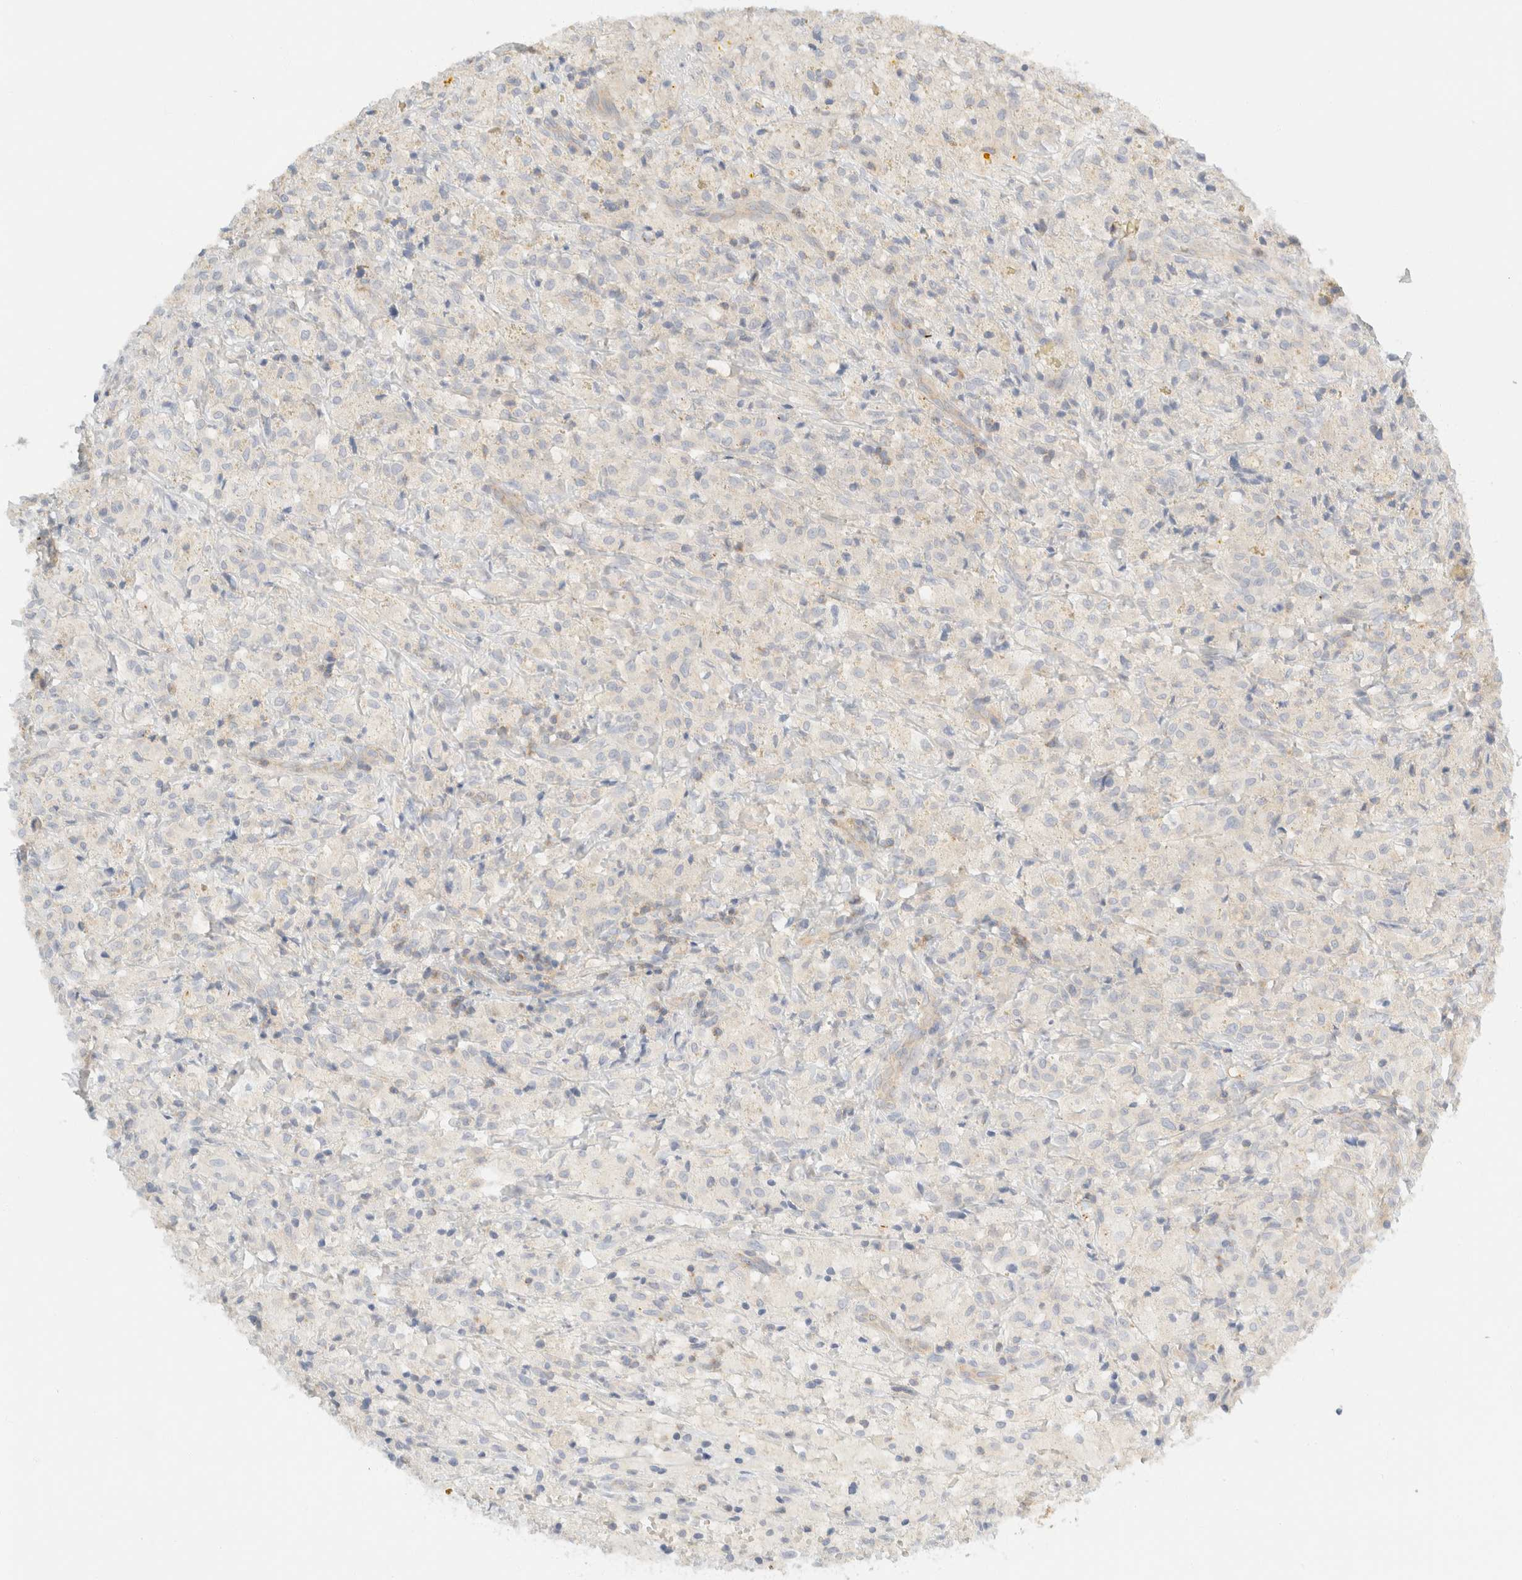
{"staining": {"intensity": "negative", "quantity": "none", "location": "none"}, "tissue": "testis cancer", "cell_type": "Tumor cells", "image_type": "cancer", "snomed": [{"axis": "morphology", "description": "Carcinoma, Embryonal, NOS"}, {"axis": "topography", "description": "Testis"}], "caption": "DAB immunohistochemical staining of testis embryonal carcinoma shows no significant staining in tumor cells.", "gene": "SH3GLB2", "patient": {"sex": "male", "age": 2}}